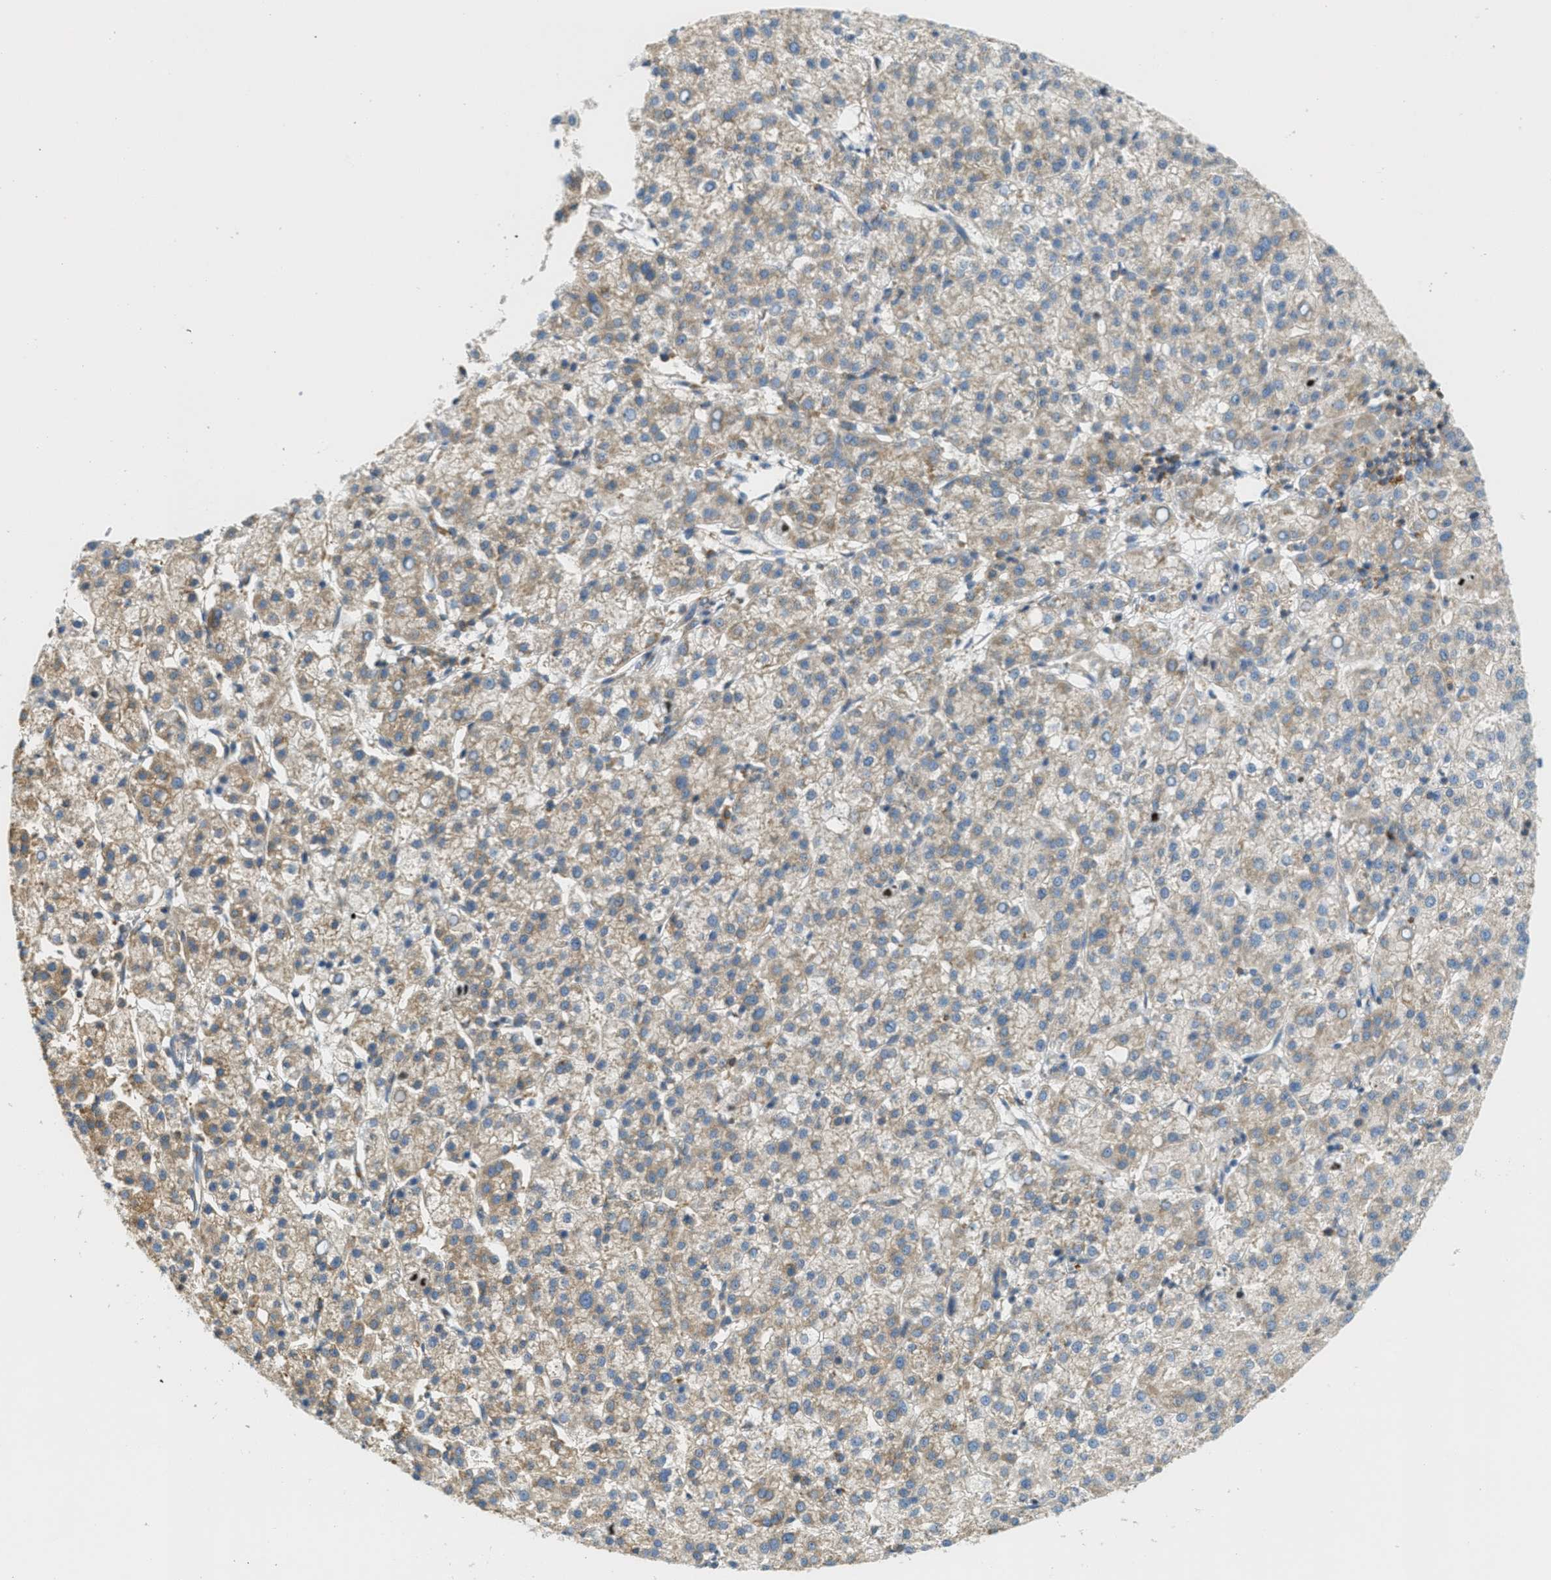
{"staining": {"intensity": "weak", "quantity": "25%-75%", "location": "cytoplasmic/membranous"}, "tissue": "liver cancer", "cell_type": "Tumor cells", "image_type": "cancer", "snomed": [{"axis": "morphology", "description": "Carcinoma, Hepatocellular, NOS"}, {"axis": "topography", "description": "Liver"}], "caption": "The immunohistochemical stain labels weak cytoplasmic/membranous positivity in tumor cells of liver cancer (hepatocellular carcinoma) tissue.", "gene": "ABCF1", "patient": {"sex": "female", "age": 58}}